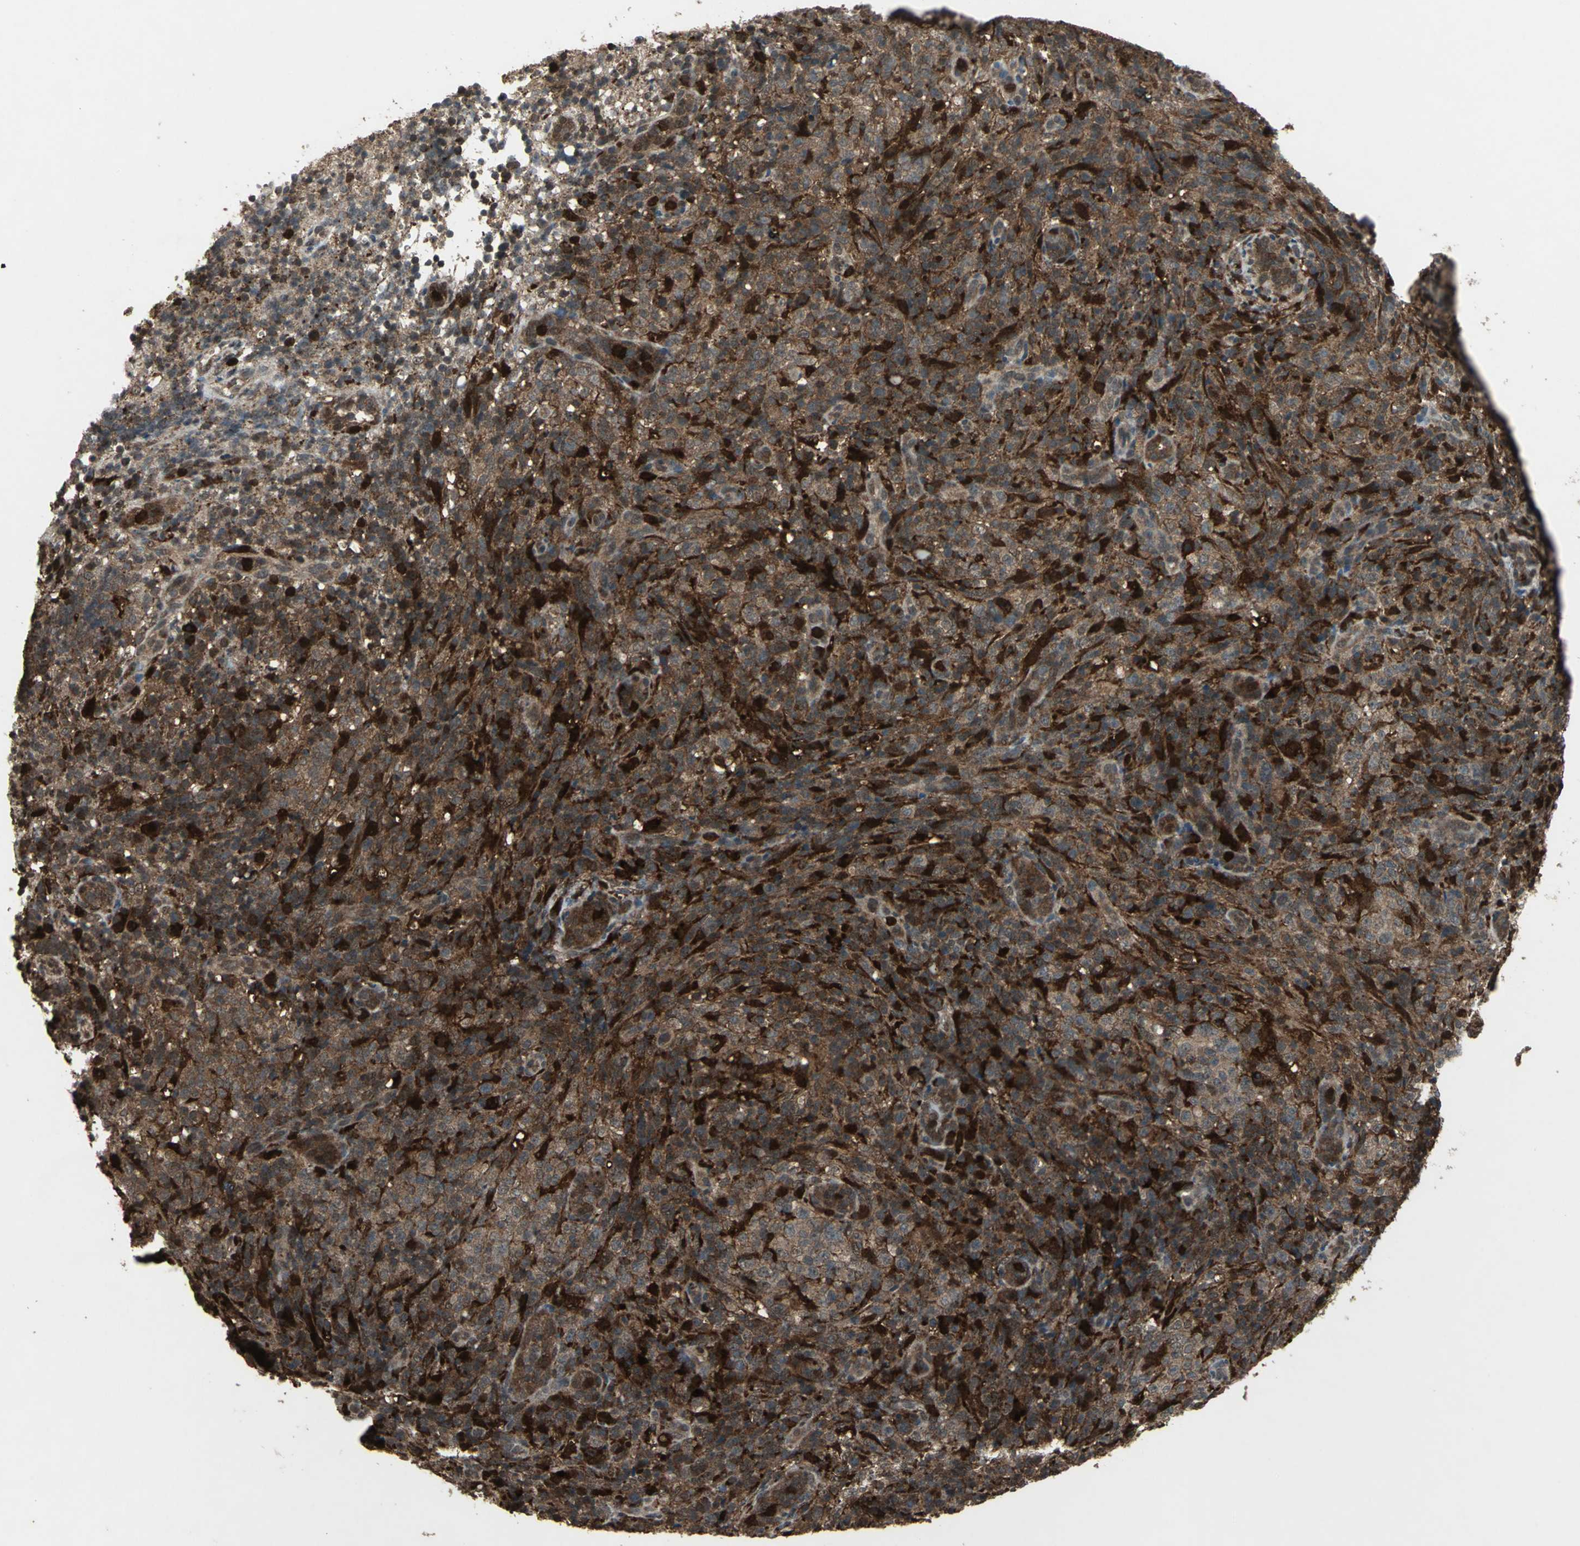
{"staining": {"intensity": "strong", "quantity": ">75%", "location": "cytoplasmic/membranous,nuclear"}, "tissue": "lymphoma", "cell_type": "Tumor cells", "image_type": "cancer", "snomed": [{"axis": "morphology", "description": "Malignant lymphoma, non-Hodgkin's type, High grade"}, {"axis": "topography", "description": "Lymph node"}], "caption": "Protein positivity by immunohistochemistry shows strong cytoplasmic/membranous and nuclear positivity in about >75% of tumor cells in lymphoma. The protein of interest is shown in brown color, while the nuclei are stained blue.", "gene": "PYCARD", "patient": {"sex": "female", "age": 76}}